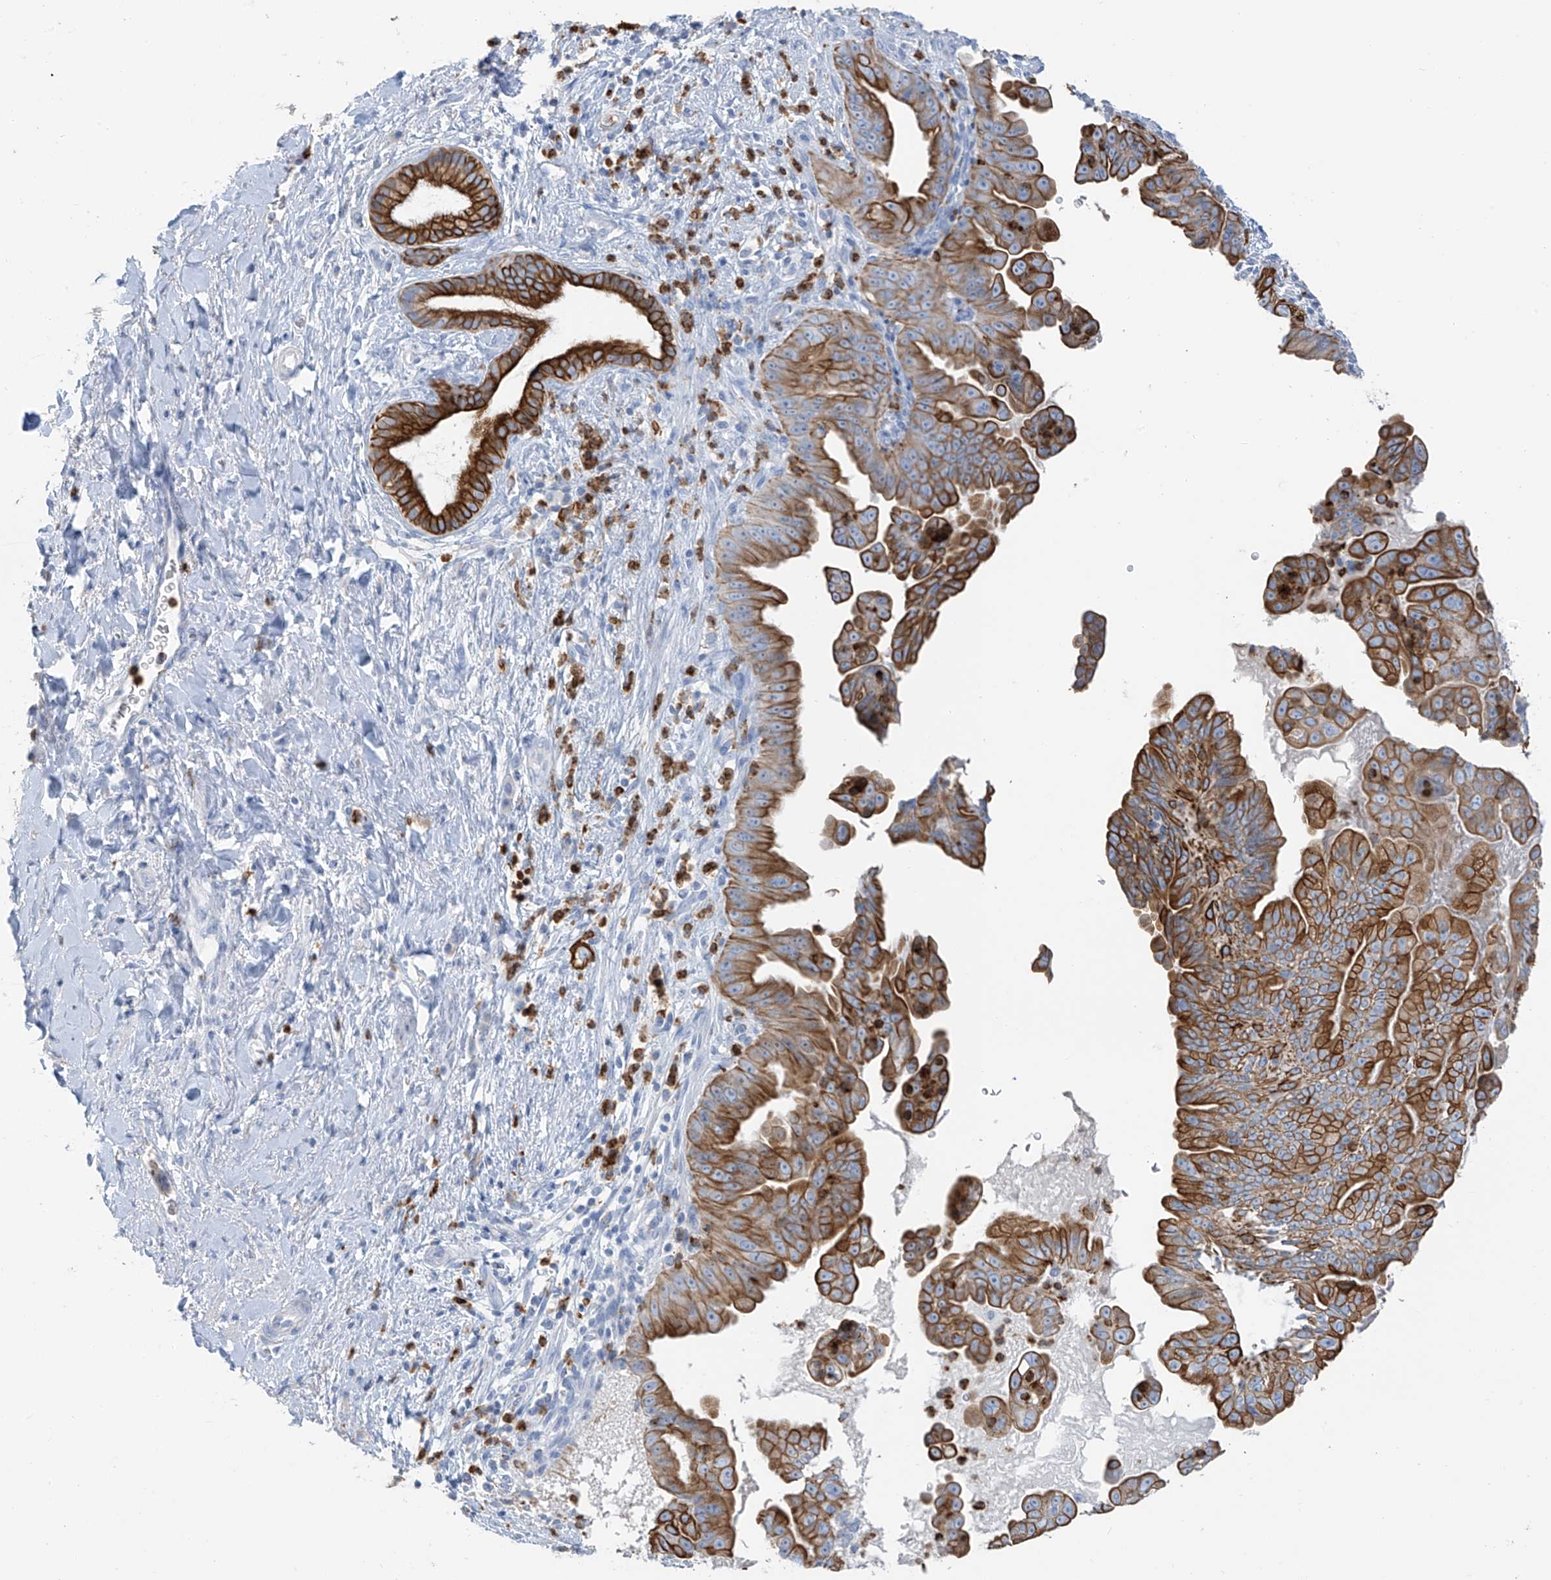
{"staining": {"intensity": "strong", "quantity": "25%-75%", "location": "cytoplasmic/membranous"}, "tissue": "pancreatic cancer", "cell_type": "Tumor cells", "image_type": "cancer", "snomed": [{"axis": "morphology", "description": "Adenocarcinoma, NOS"}, {"axis": "topography", "description": "Pancreas"}], "caption": "About 25%-75% of tumor cells in human adenocarcinoma (pancreatic) display strong cytoplasmic/membranous protein expression as visualized by brown immunohistochemical staining.", "gene": "PAFAH1B3", "patient": {"sex": "female", "age": 78}}